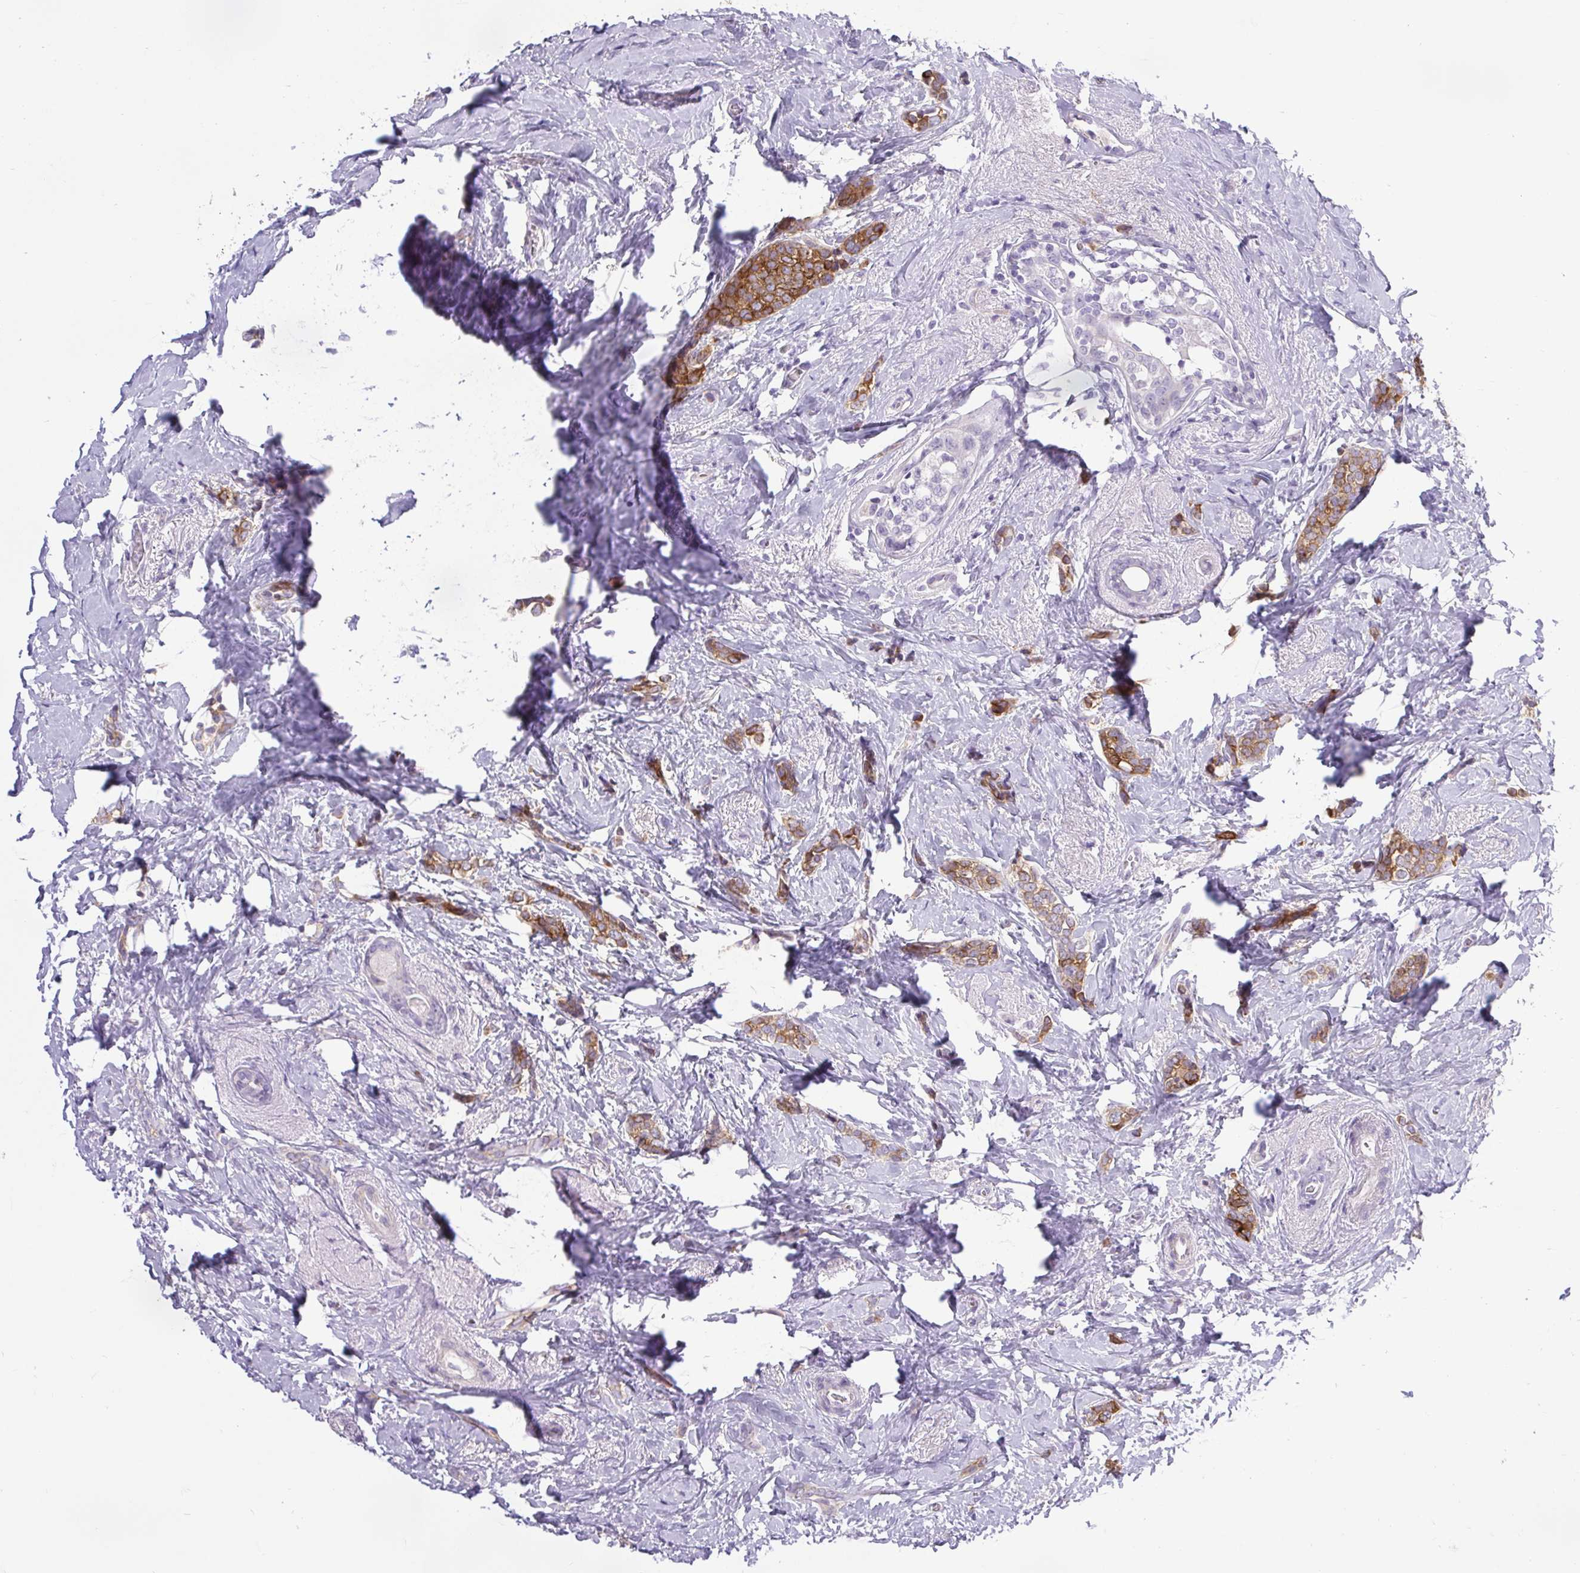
{"staining": {"intensity": "moderate", "quantity": ">75%", "location": "cytoplasmic/membranous"}, "tissue": "breast cancer", "cell_type": "Tumor cells", "image_type": "cancer", "snomed": [{"axis": "morphology", "description": "Normal tissue, NOS"}, {"axis": "morphology", "description": "Duct carcinoma"}, {"axis": "topography", "description": "Breast"}], "caption": "A medium amount of moderate cytoplasmic/membranous expression is seen in approximately >75% of tumor cells in breast cancer (infiltrating ductal carcinoma) tissue. Using DAB (brown) and hematoxylin (blue) stains, captured at high magnification using brightfield microscopy.", "gene": "BCAS1", "patient": {"sex": "female", "age": 77}}